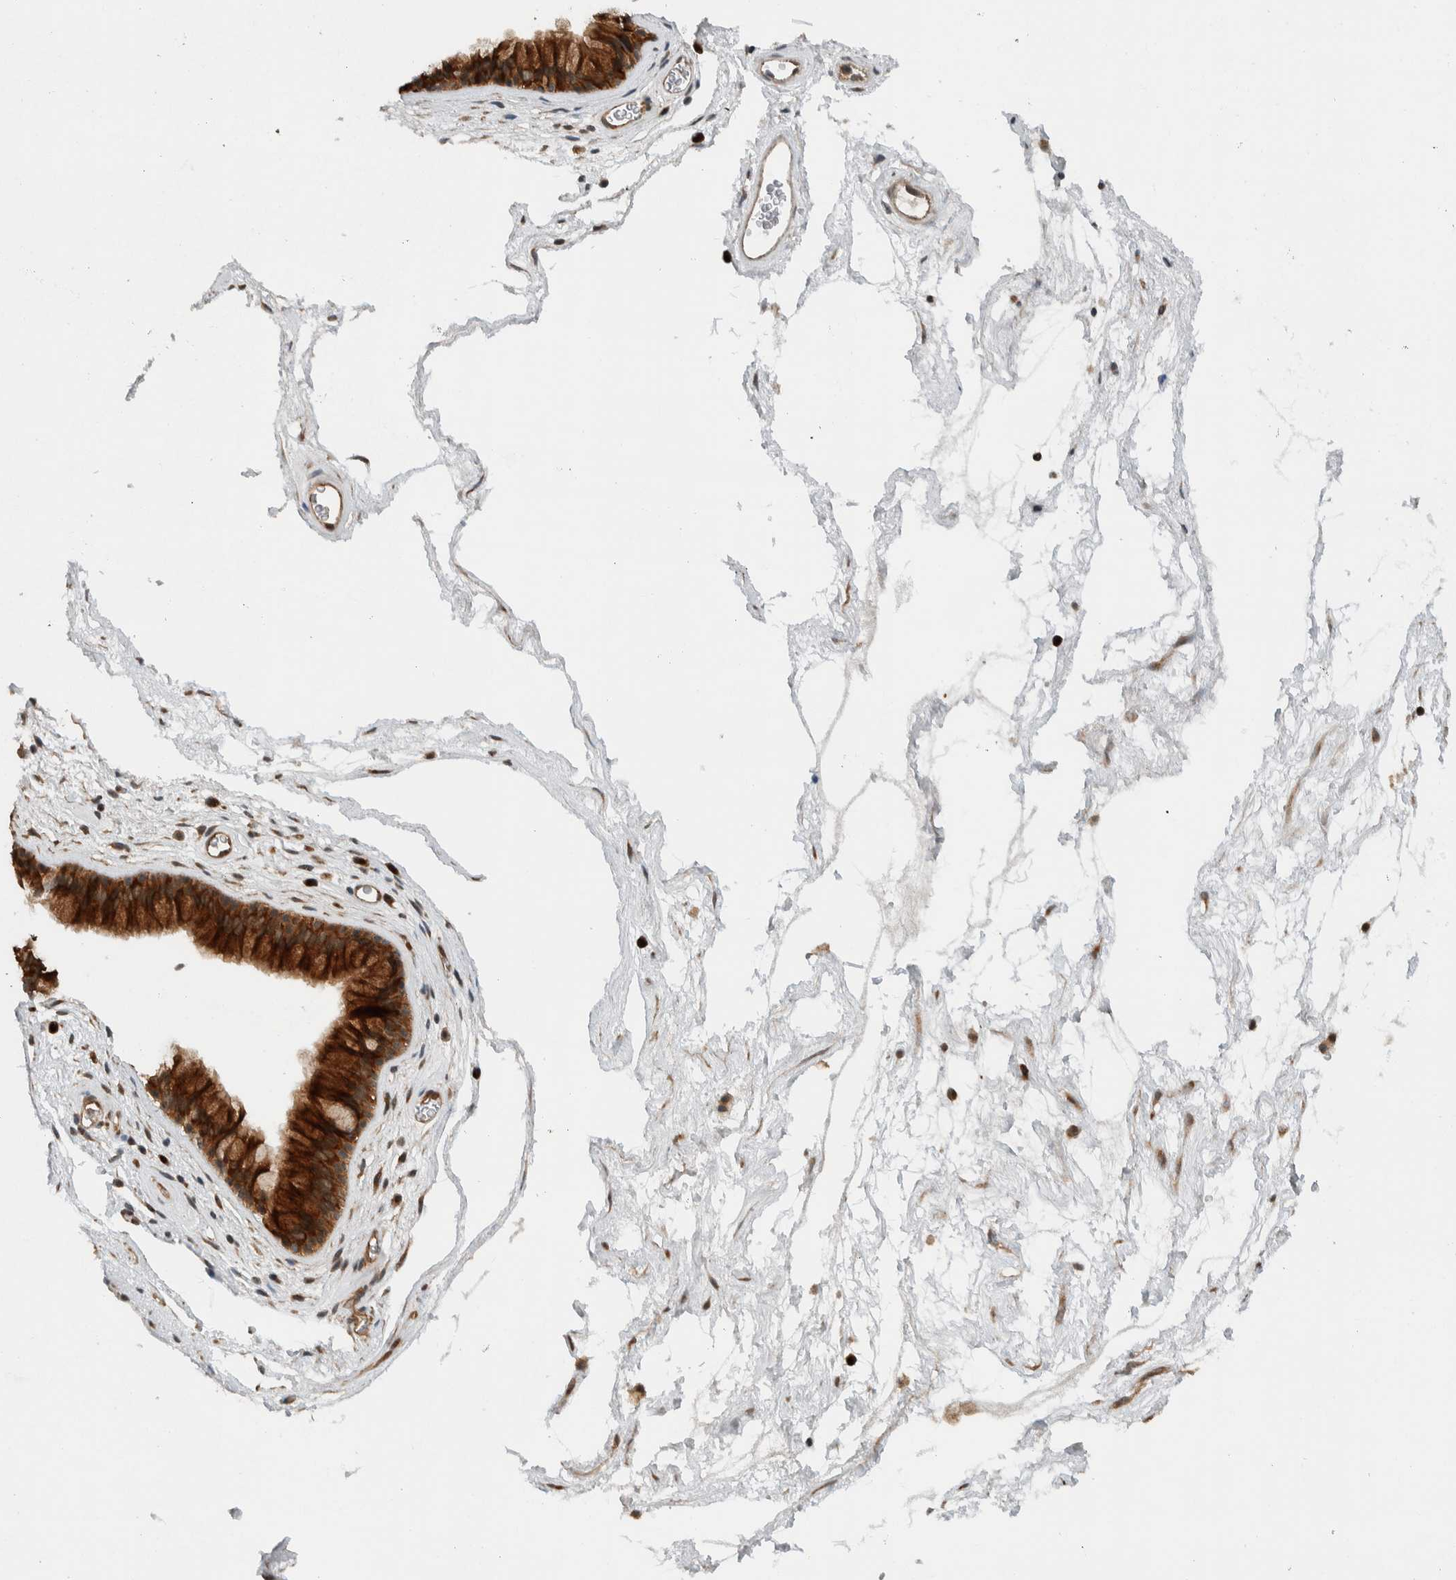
{"staining": {"intensity": "strong", "quantity": ">75%", "location": "cytoplasmic/membranous"}, "tissue": "nasopharynx", "cell_type": "Respiratory epithelial cells", "image_type": "normal", "snomed": [{"axis": "morphology", "description": "Normal tissue, NOS"}, {"axis": "morphology", "description": "Inflammation, NOS"}, {"axis": "topography", "description": "Nasopharynx"}], "caption": "Nasopharynx stained for a protein (brown) demonstrates strong cytoplasmic/membranous positive staining in about >75% of respiratory epithelial cells.", "gene": "KLHL6", "patient": {"sex": "male", "age": 48}}